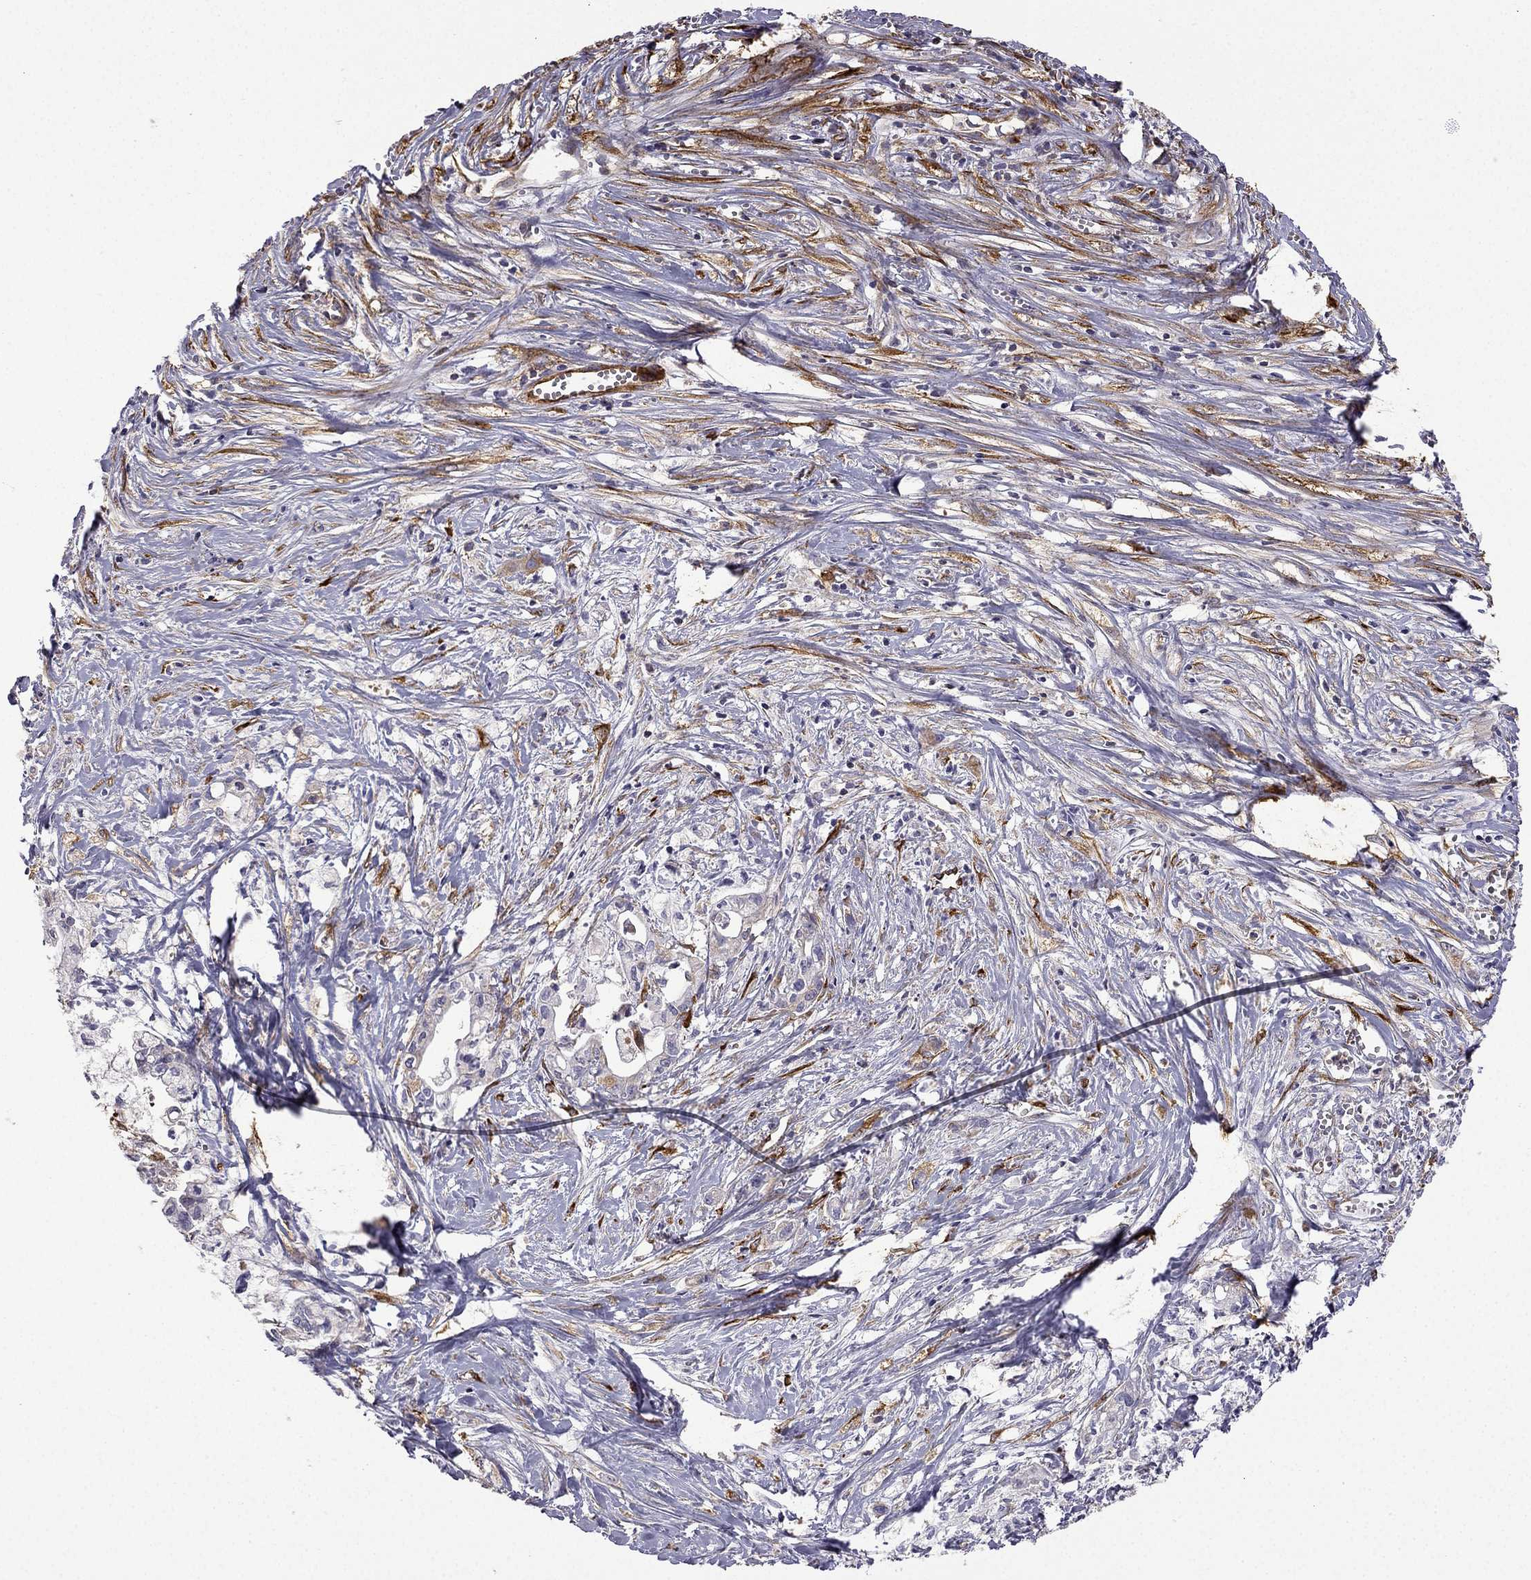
{"staining": {"intensity": "moderate", "quantity": "<25%", "location": "cytoplasmic/membranous"}, "tissue": "pancreatic cancer", "cell_type": "Tumor cells", "image_type": "cancer", "snomed": [{"axis": "morphology", "description": "Adenocarcinoma, NOS"}, {"axis": "topography", "description": "Pancreas"}], "caption": "IHC micrograph of neoplastic tissue: human pancreatic adenocarcinoma stained using immunohistochemistry displays low levels of moderate protein expression localized specifically in the cytoplasmic/membranous of tumor cells, appearing as a cytoplasmic/membranous brown color.", "gene": "MAP4", "patient": {"sex": "male", "age": 71}}